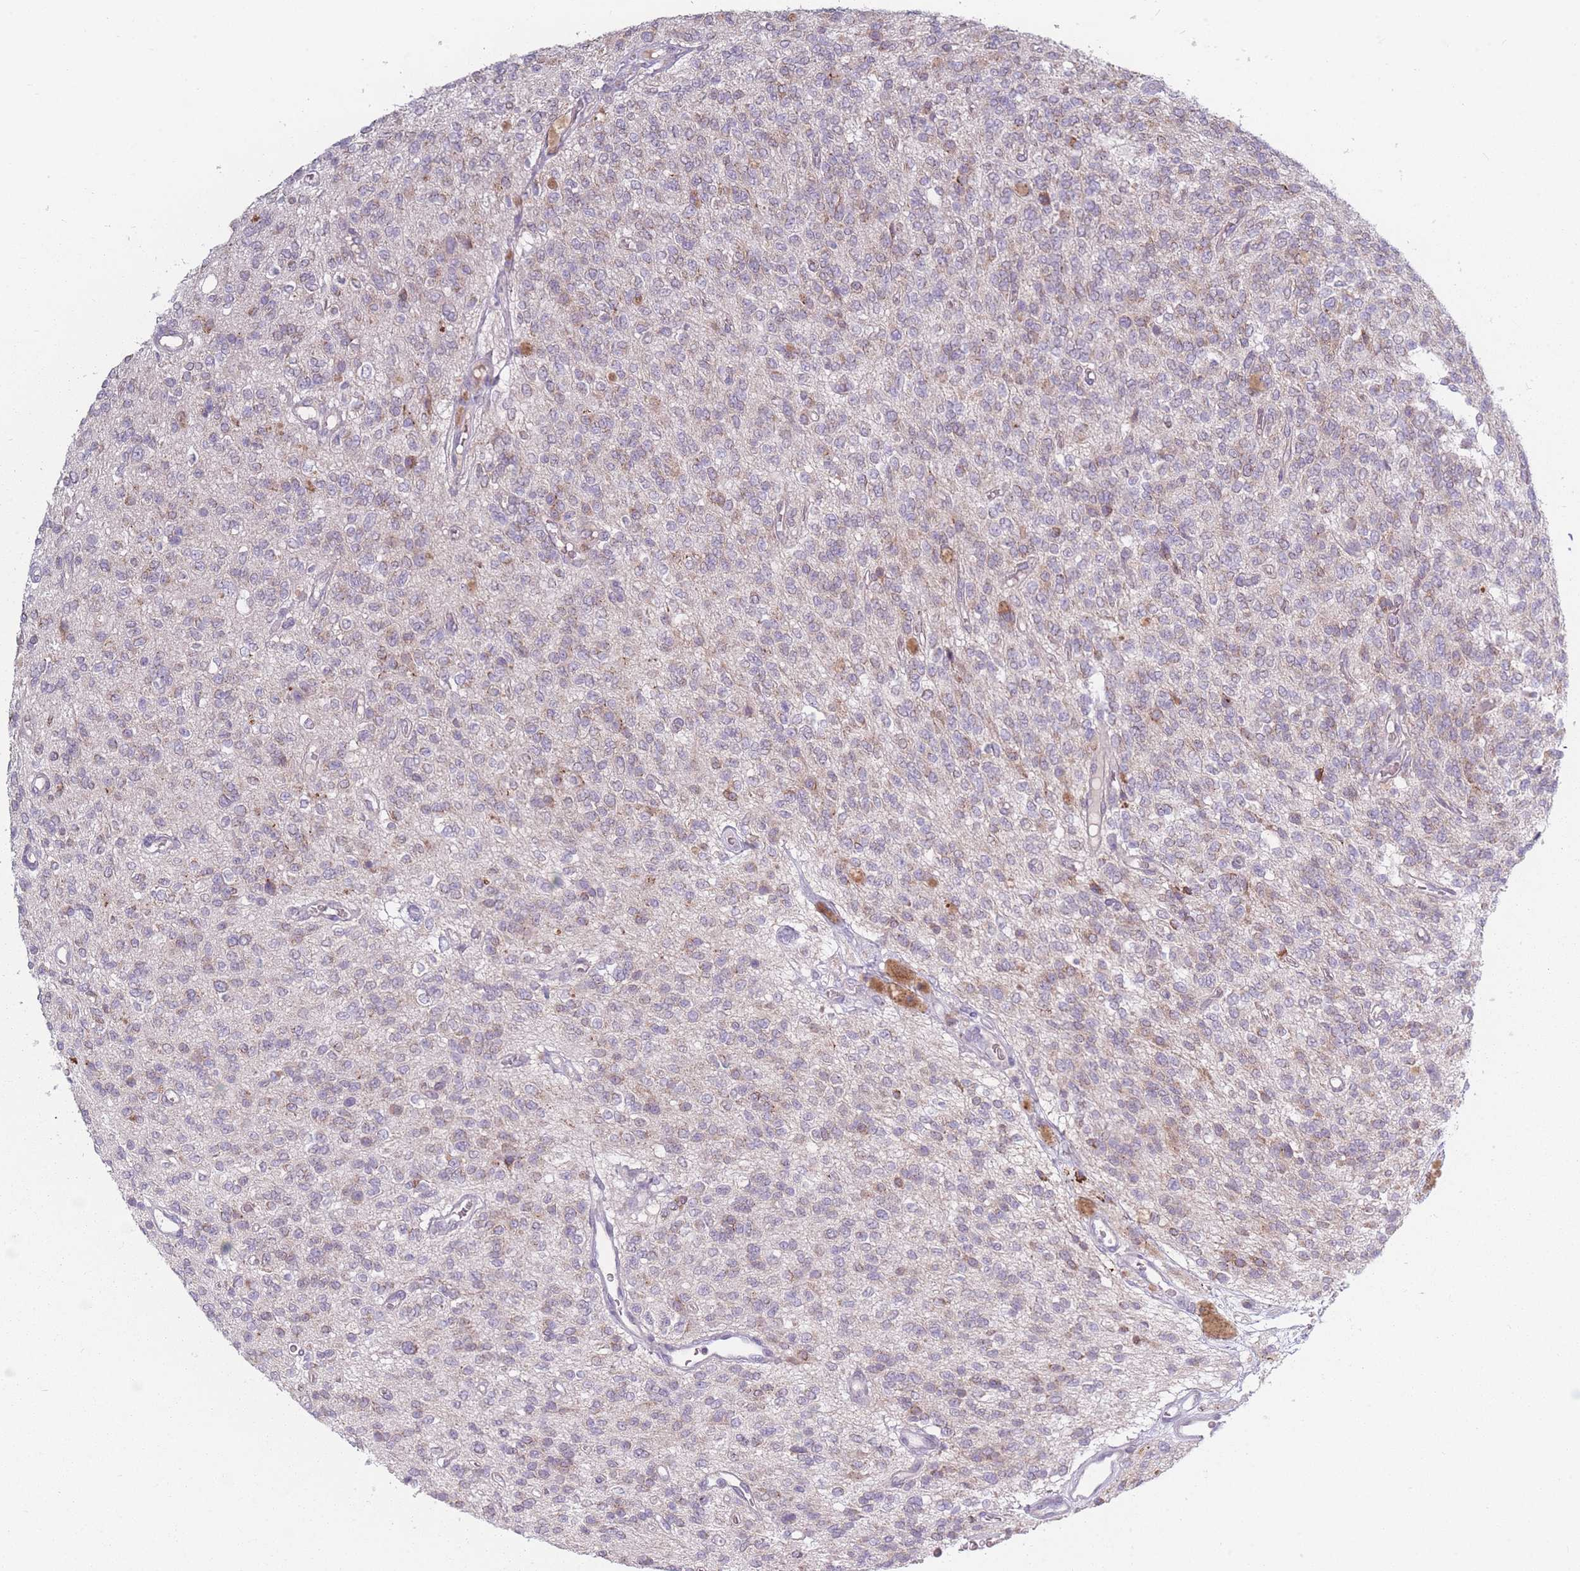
{"staining": {"intensity": "negative", "quantity": "none", "location": "none"}, "tissue": "glioma", "cell_type": "Tumor cells", "image_type": "cancer", "snomed": [{"axis": "morphology", "description": "Glioma, malignant, High grade"}, {"axis": "topography", "description": "Brain"}], "caption": "Immunohistochemical staining of glioma shows no significant staining in tumor cells.", "gene": "PEX11B", "patient": {"sex": "male", "age": 34}}